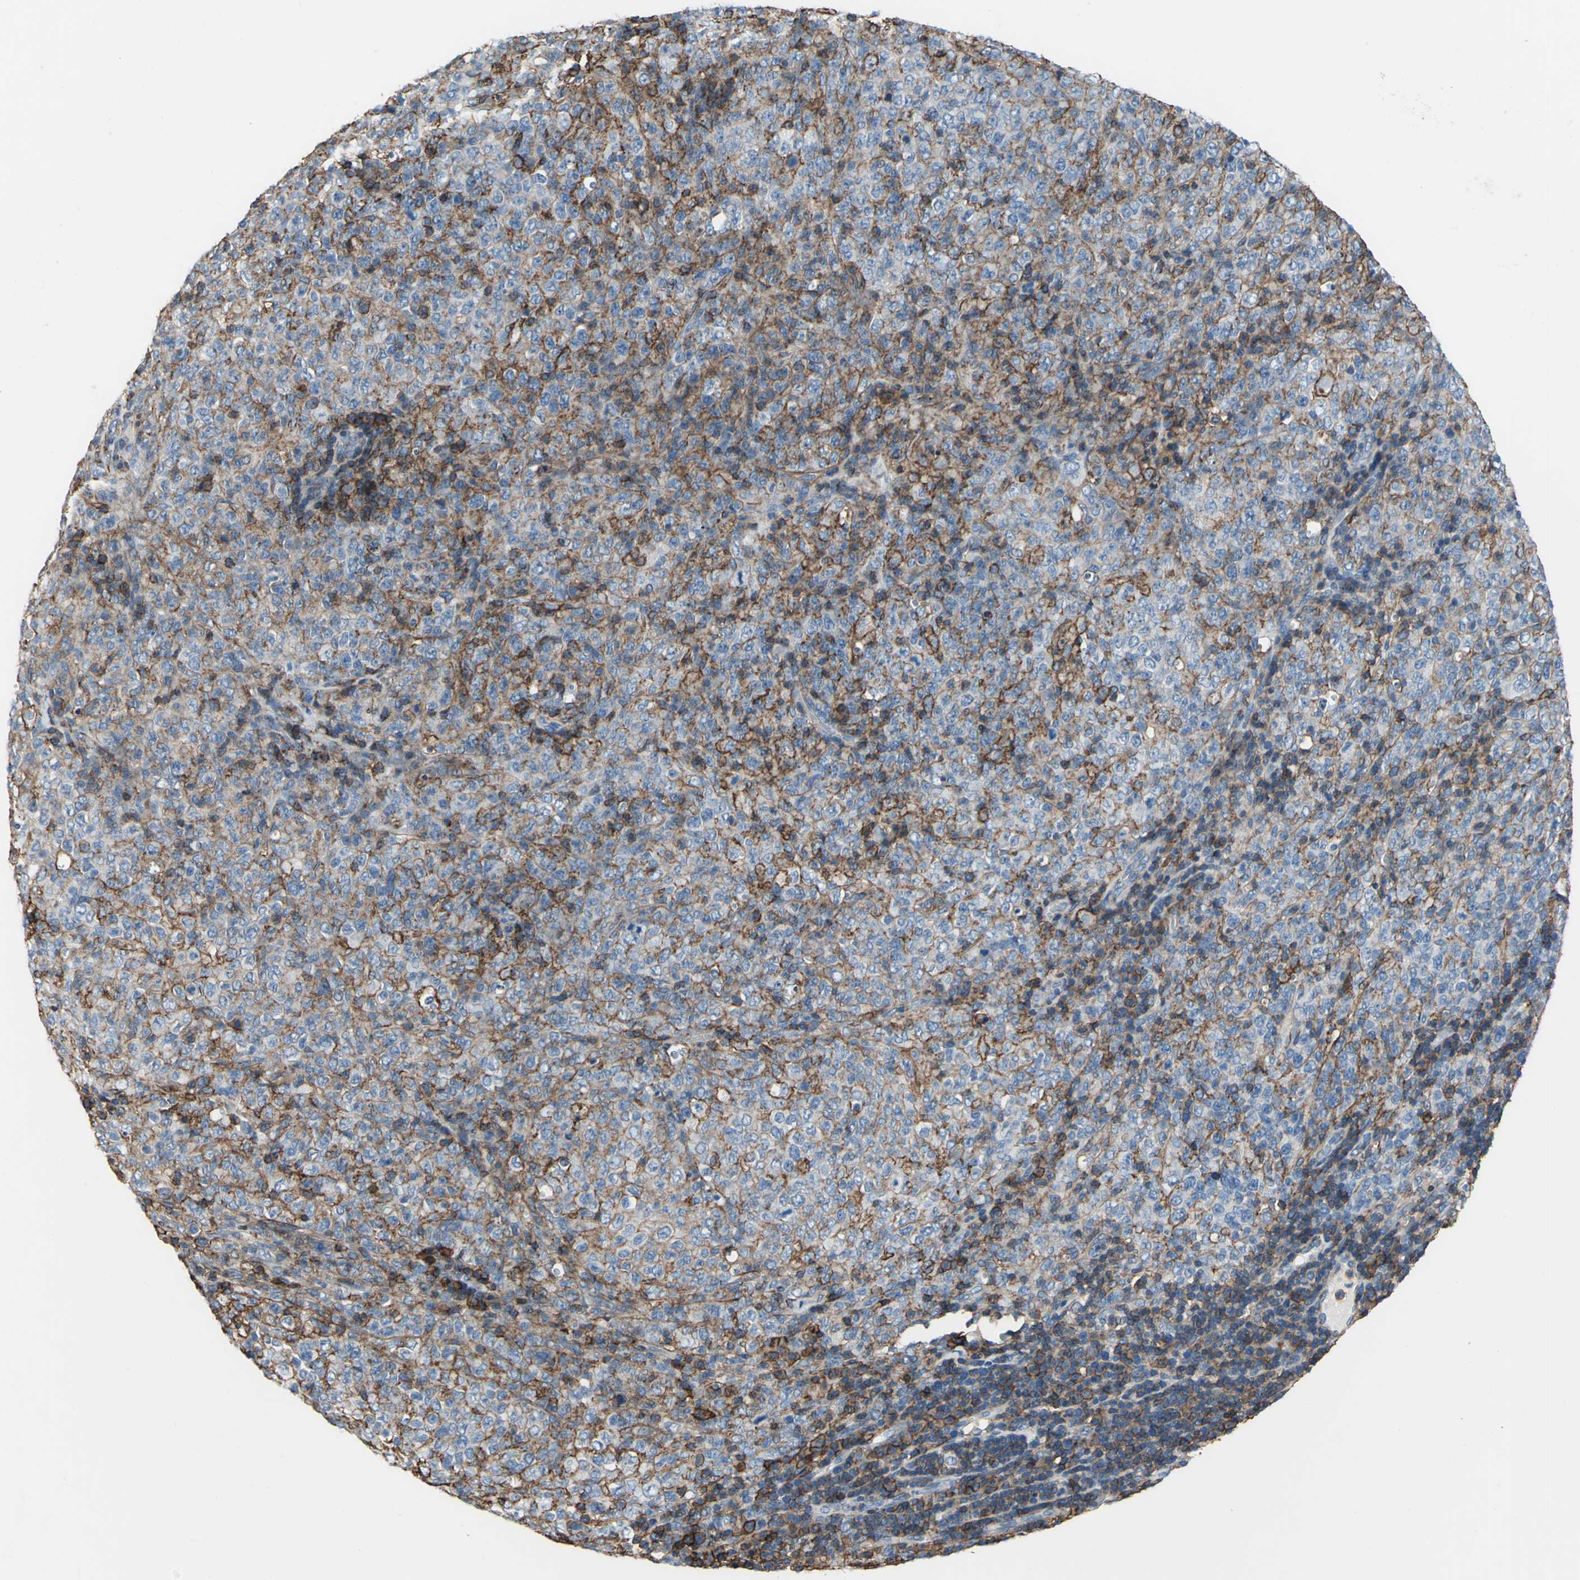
{"staining": {"intensity": "strong", "quantity": "25%-75%", "location": "cytoplasmic/membranous"}, "tissue": "lymphoma", "cell_type": "Tumor cells", "image_type": "cancer", "snomed": [{"axis": "morphology", "description": "Malignant lymphoma, non-Hodgkin's type, High grade"}, {"axis": "topography", "description": "Tonsil"}], "caption": "Brown immunohistochemical staining in human malignant lymphoma, non-Hodgkin's type (high-grade) reveals strong cytoplasmic/membranous staining in approximately 25%-75% of tumor cells.", "gene": "CD44", "patient": {"sex": "female", "age": 36}}